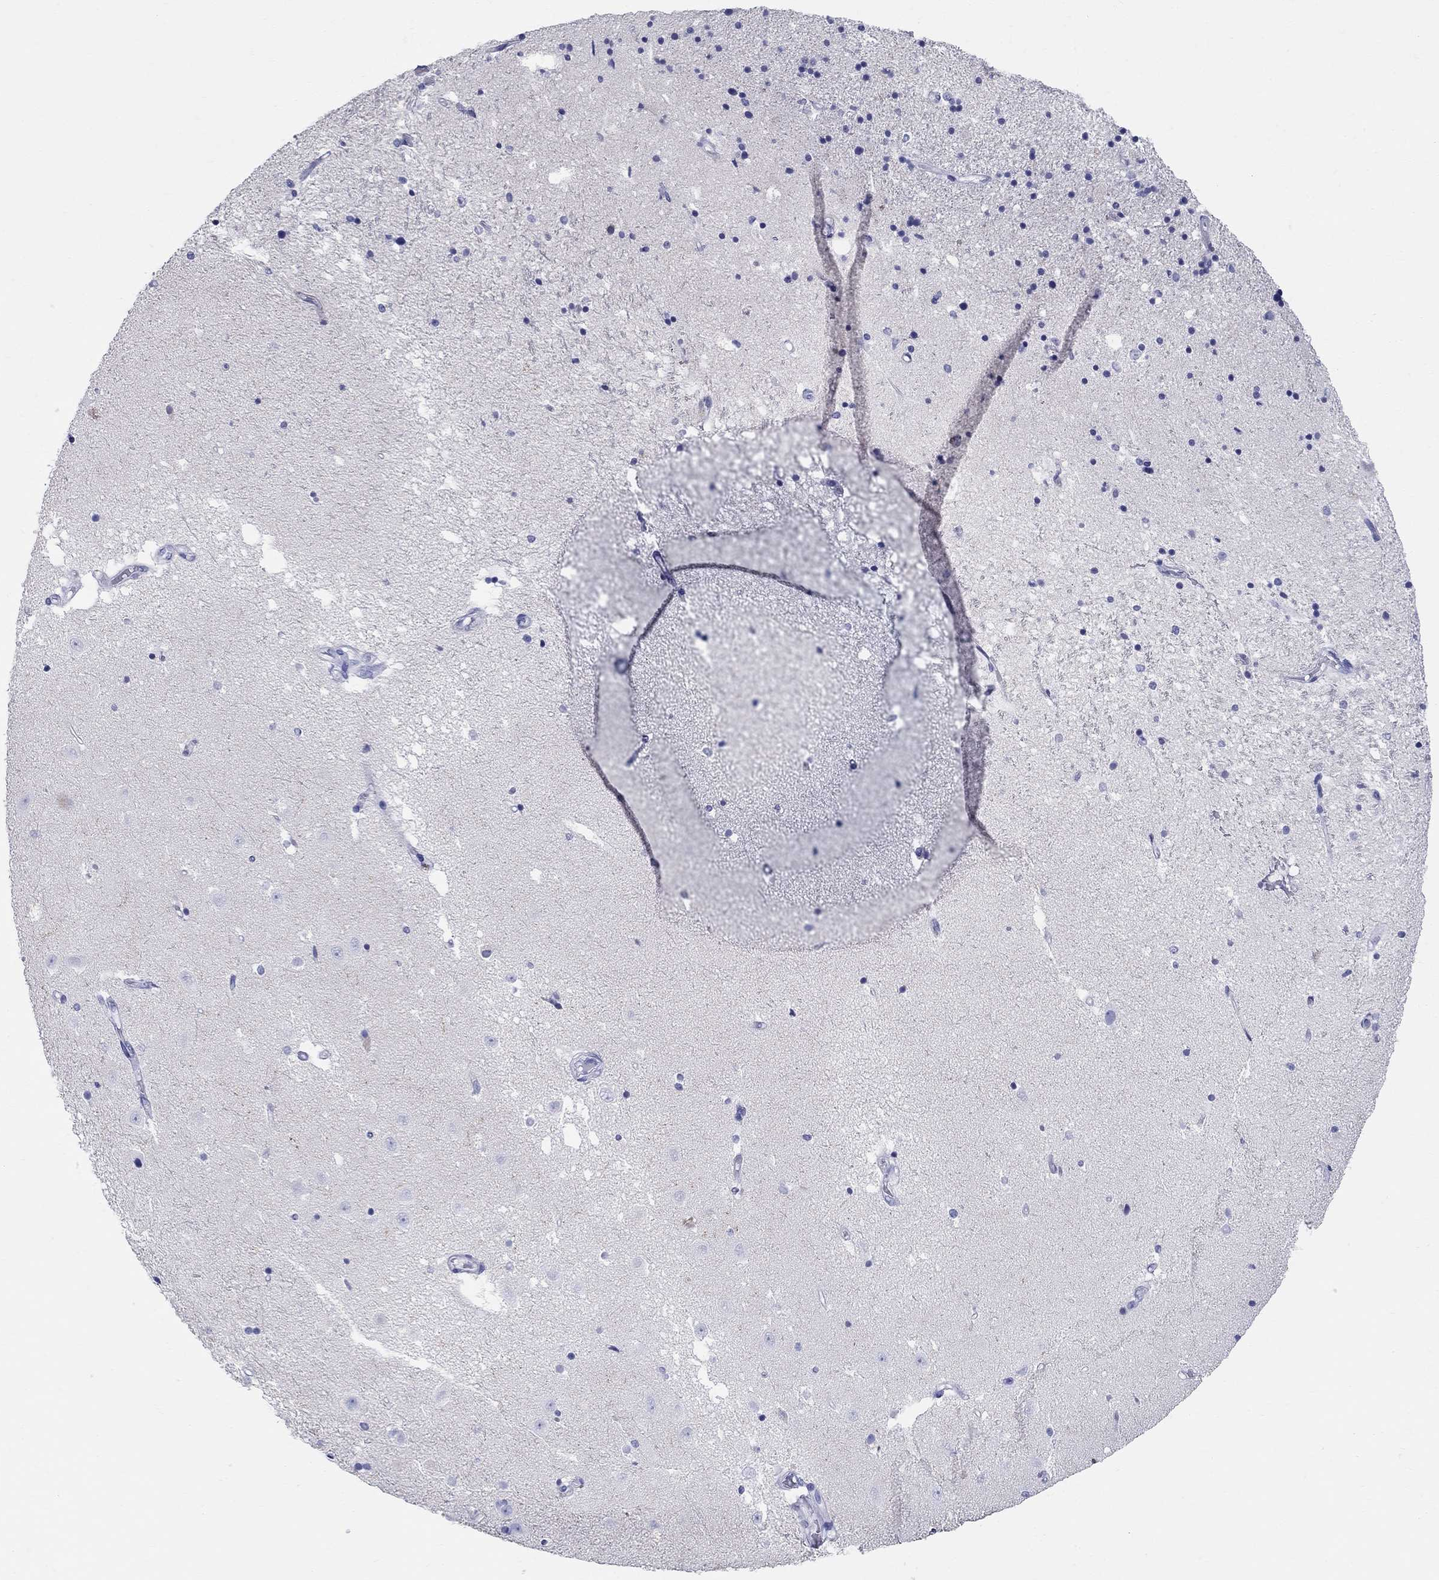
{"staining": {"intensity": "negative", "quantity": "none", "location": "none"}, "tissue": "hippocampus", "cell_type": "Glial cells", "image_type": "normal", "snomed": [{"axis": "morphology", "description": "Normal tissue, NOS"}, {"axis": "topography", "description": "Hippocampus"}], "caption": "The photomicrograph shows no significant staining in glial cells of hippocampus. Brightfield microscopy of immunohistochemistry stained with DAB (3,3'-diaminobenzidine) (brown) and hematoxylin (blue), captured at high magnification.", "gene": "LAMP5", "patient": {"sex": "male", "age": 49}}